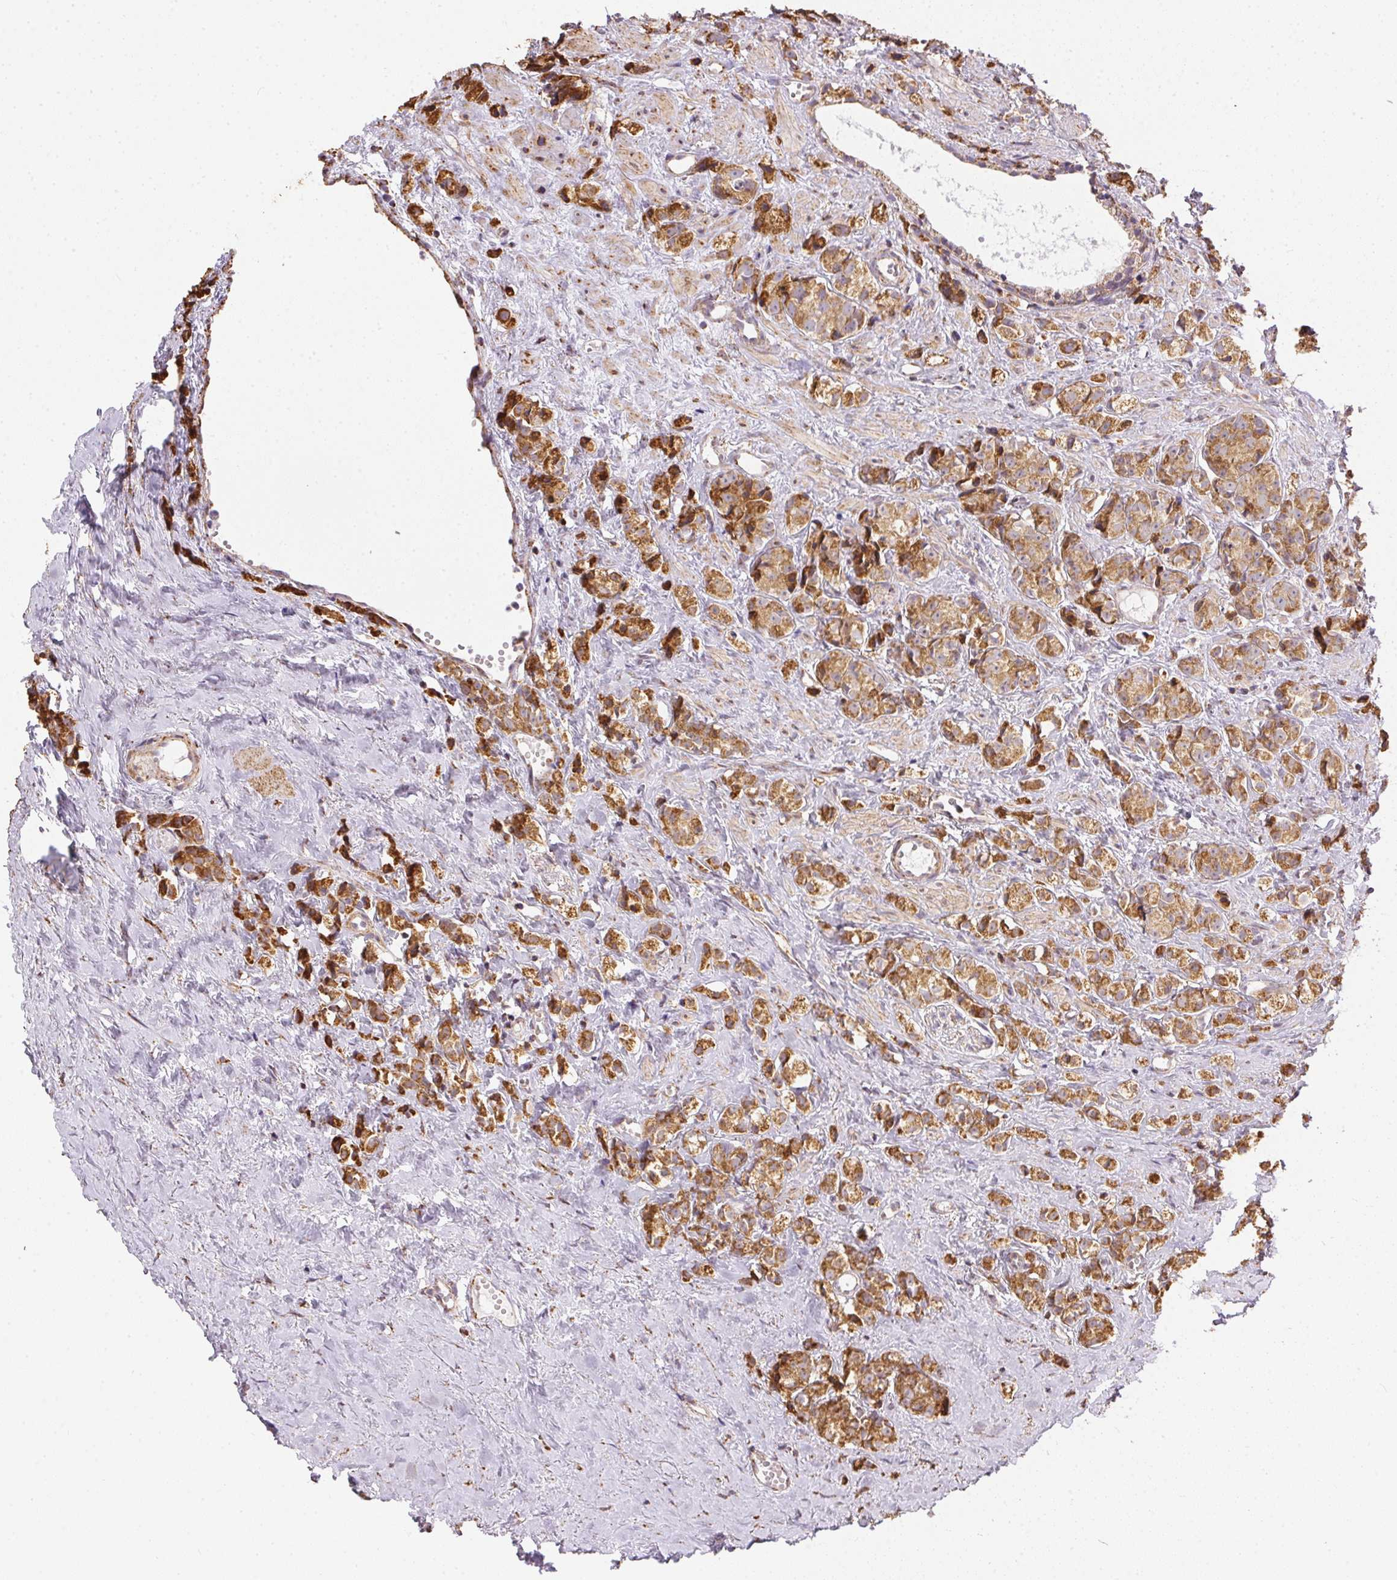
{"staining": {"intensity": "moderate", "quantity": ">75%", "location": "cytoplasmic/membranous"}, "tissue": "prostate cancer", "cell_type": "Tumor cells", "image_type": "cancer", "snomed": [{"axis": "morphology", "description": "Adenocarcinoma, High grade"}, {"axis": "topography", "description": "Prostate"}], "caption": "DAB immunohistochemical staining of human prostate adenocarcinoma (high-grade) displays moderate cytoplasmic/membranous protein positivity in about >75% of tumor cells.", "gene": "MAPK11", "patient": {"sex": "male", "age": 81}}